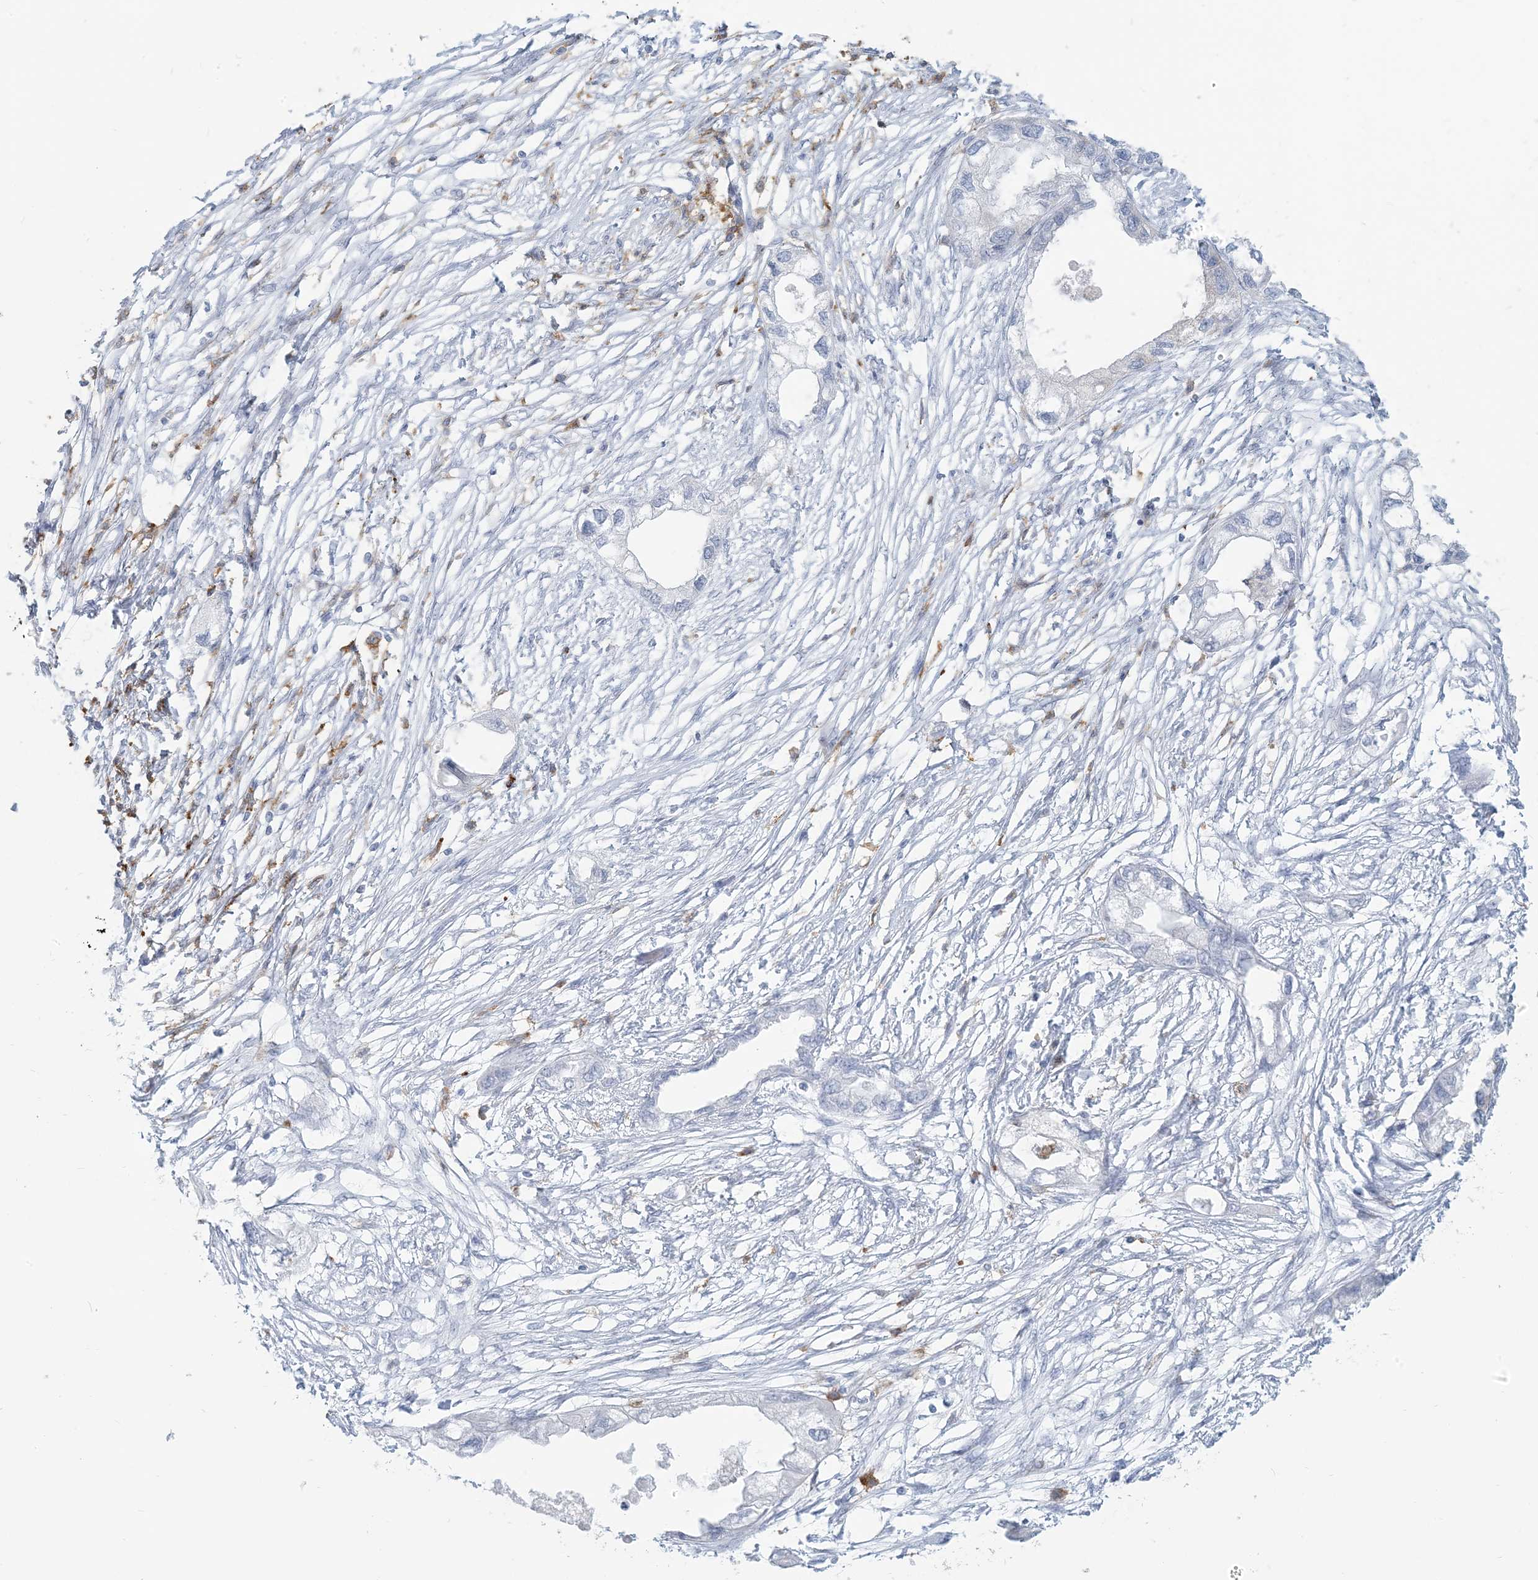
{"staining": {"intensity": "negative", "quantity": "none", "location": "none"}, "tissue": "endometrial cancer", "cell_type": "Tumor cells", "image_type": "cancer", "snomed": [{"axis": "morphology", "description": "Adenocarcinoma, NOS"}, {"axis": "morphology", "description": "Adenocarcinoma, metastatic, NOS"}, {"axis": "topography", "description": "Adipose tissue"}, {"axis": "topography", "description": "Endometrium"}], "caption": "Endometrial cancer (adenocarcinoma) was stained to show a protein in brown. There is no significant positivity in tumor cells.", "gene": "HLA-DRB1", "patient": {"sex": "female", "age": 67}}